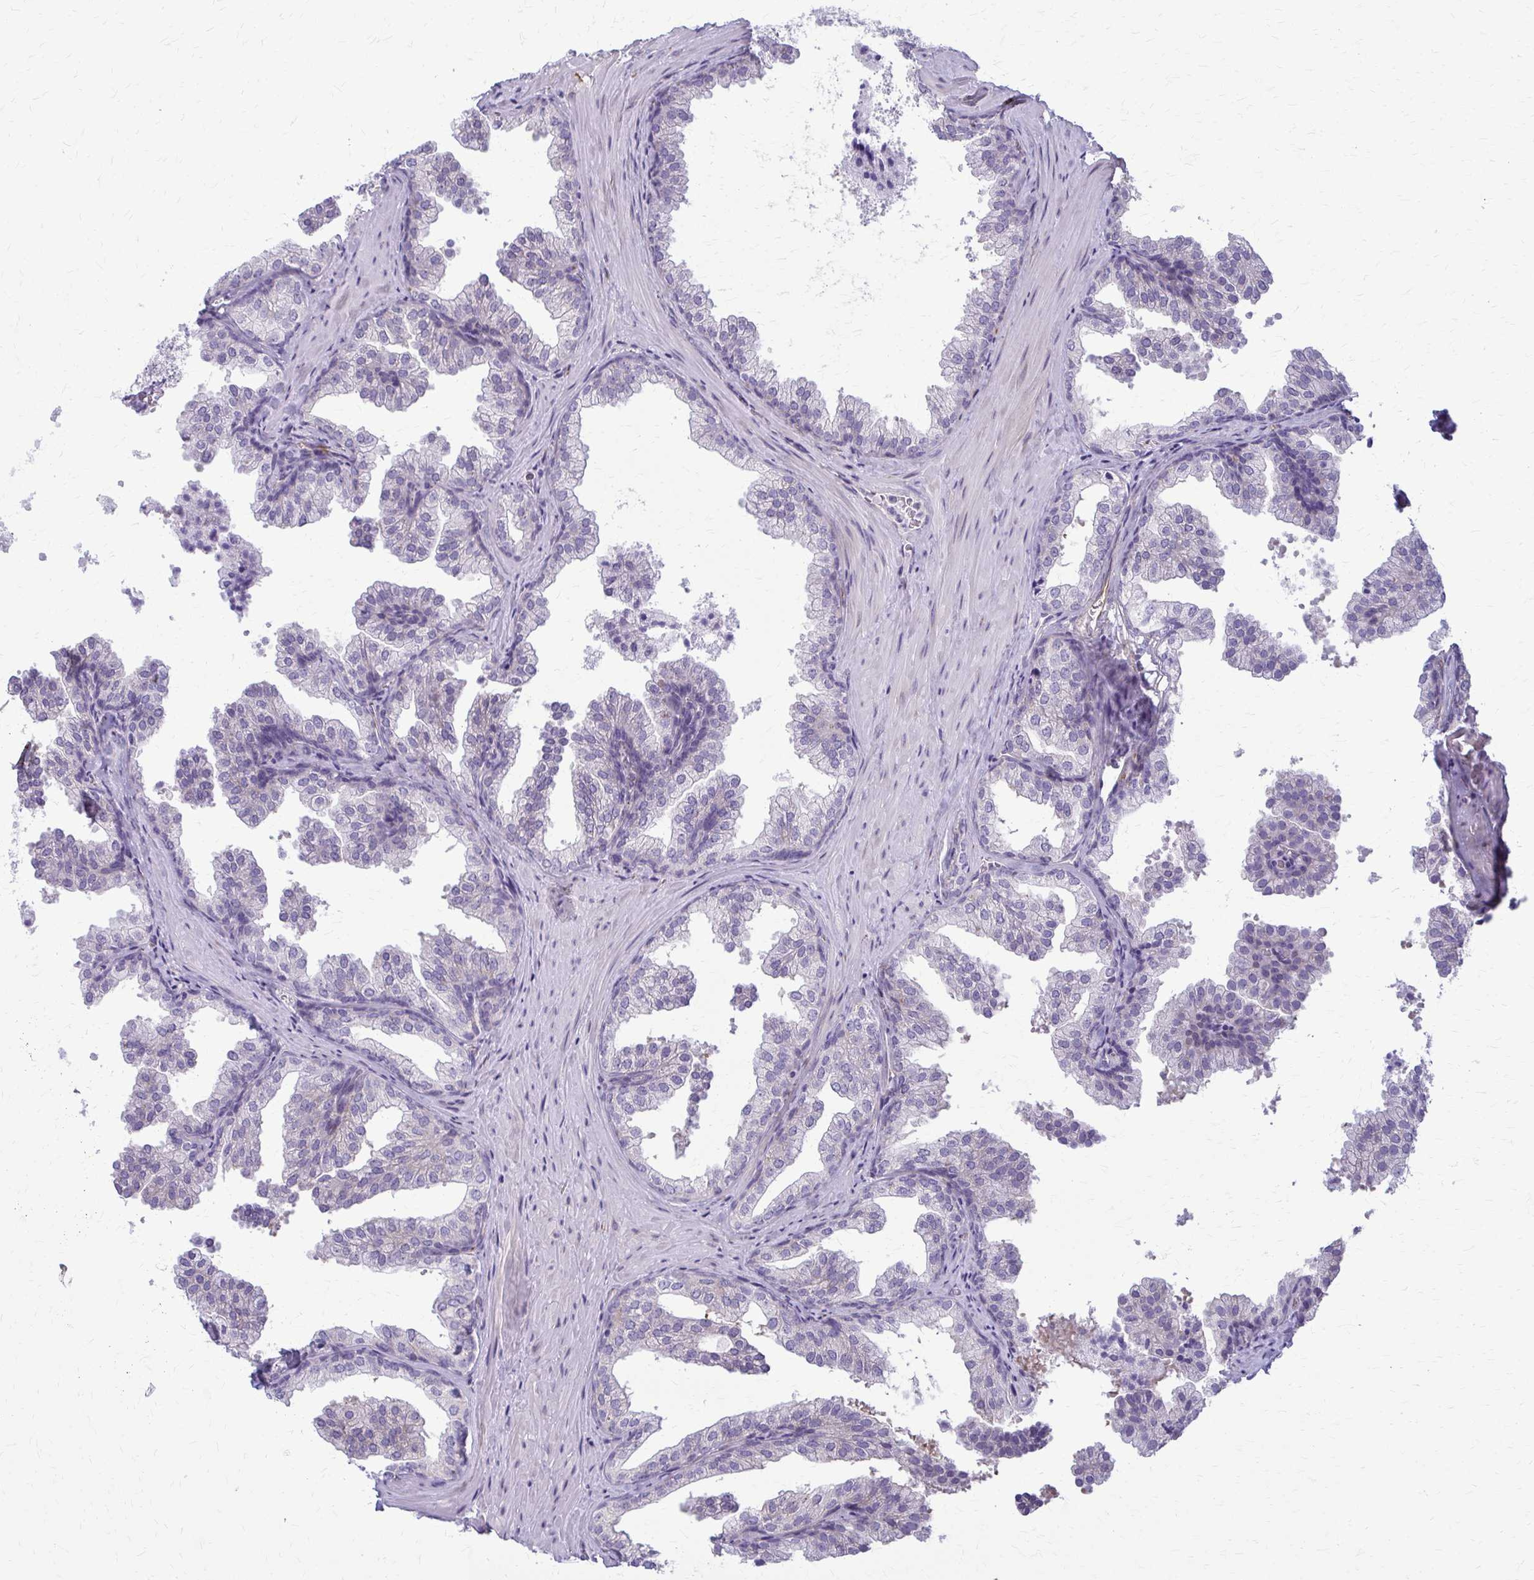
{"staining": {"intensity": "negative", "quantity": "none", "location": "none"}, "tissue": "prostate", "cell_type": "Glandular cells", "image_type": "normal", "snomed": [{"axis": "morphology", "description": "Normal tissue, NOS"}, {"axis": "topography", "description": "Prostate"}], "caption": "Protein analysis of unremarkable prostate reveals no significant positivity in glandular cells.", "gene": "DEPP1", "patient": {"sex": "male", "age": 37}}